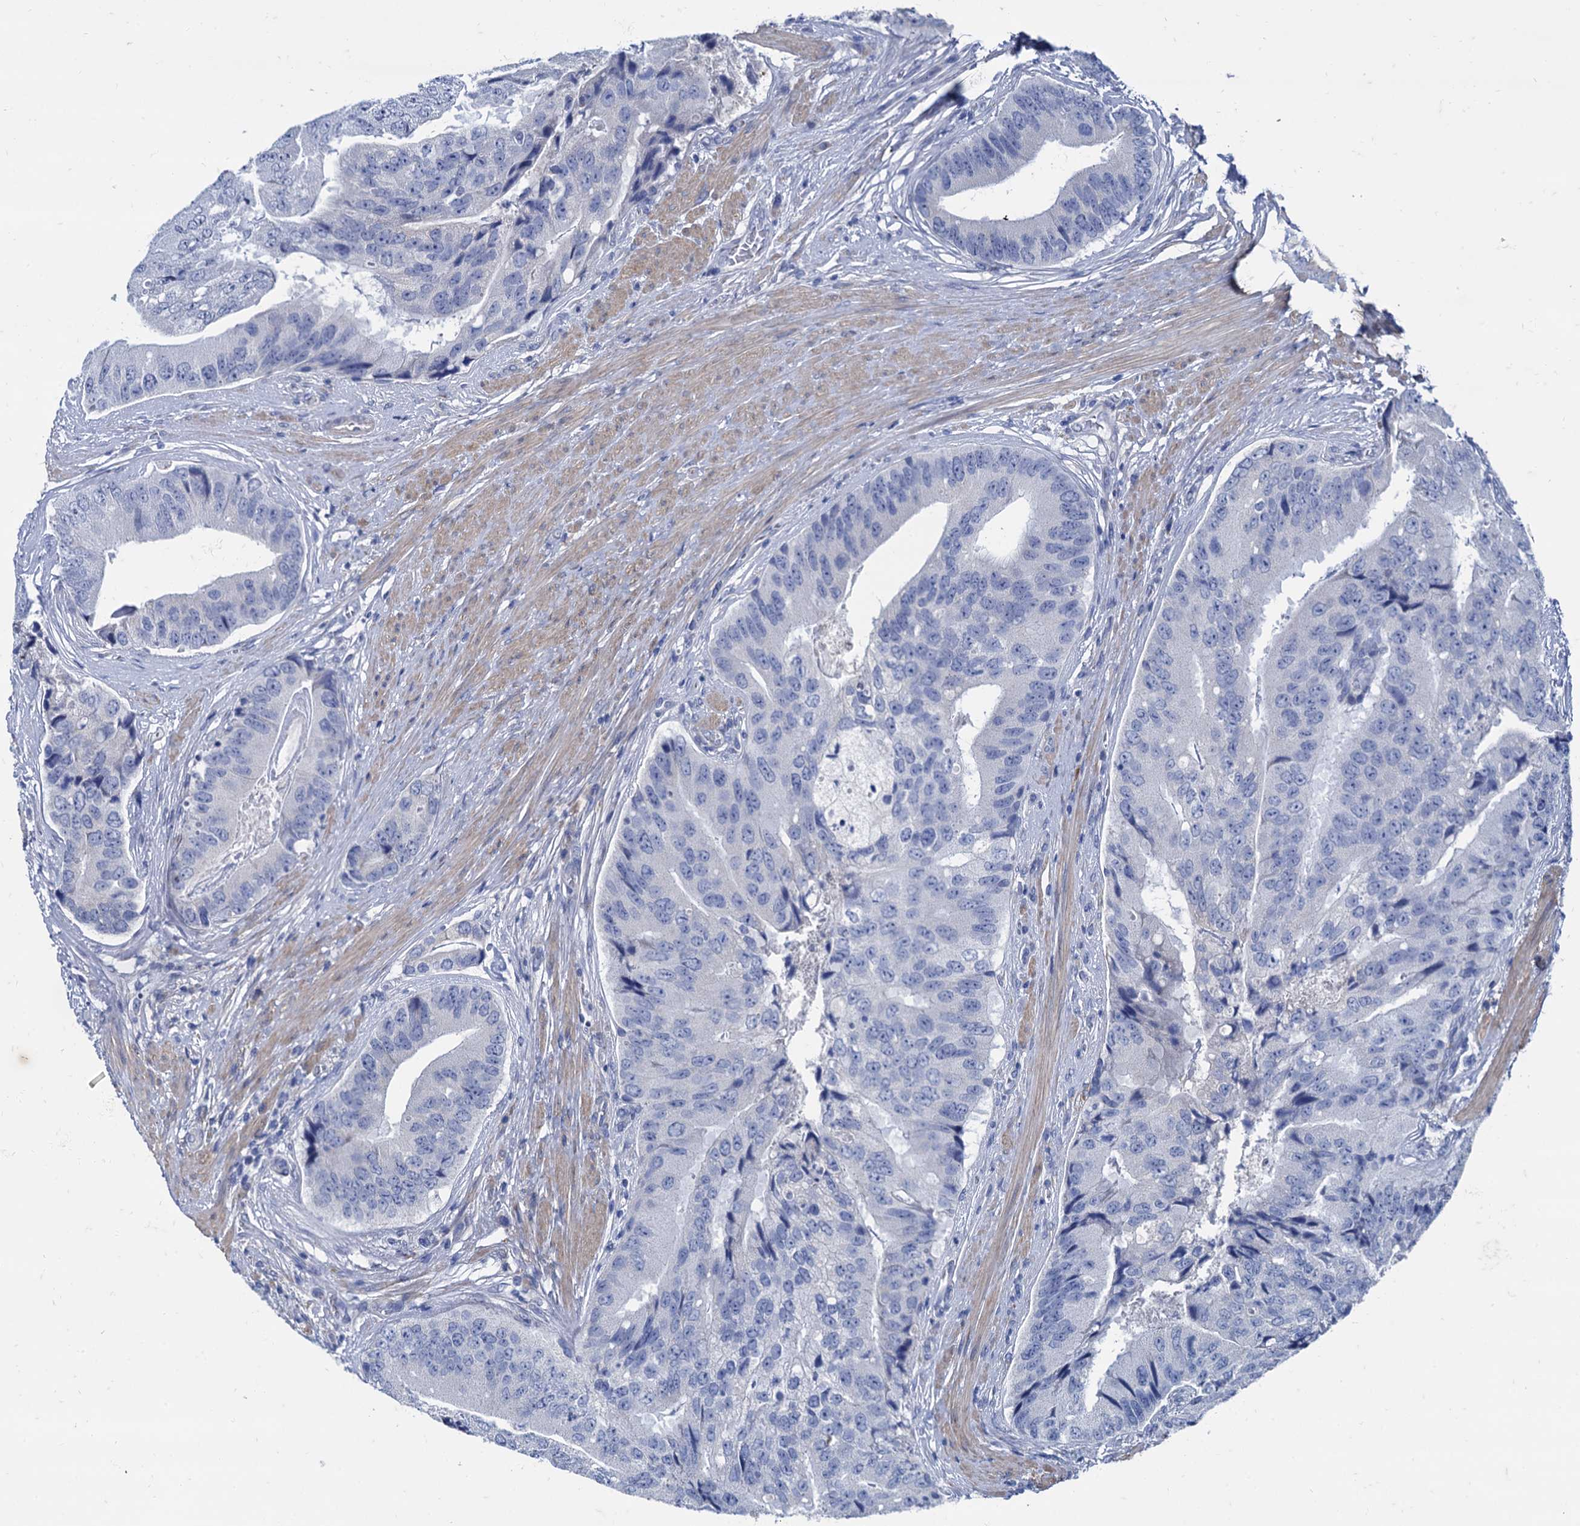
{"staining": {"intensity": "negative", "quantity": "none", "location": "none"}, "tissue": "prostate cancer", "cell_type": "Tumor cells", "image_type": "cancer", "snomed": [{"axis": "morphology", "description": "Adenocarcinoma, High grade"}, {"axis": "topography", "description": "Prostate"}], "caption": "High-grade adenocarcinoma (prostate) was stained to show a protein in brown. There is no significant staining in tumor cells.", "gene": "FOXR2", "patient": {"sex": "male", "age": 66}}